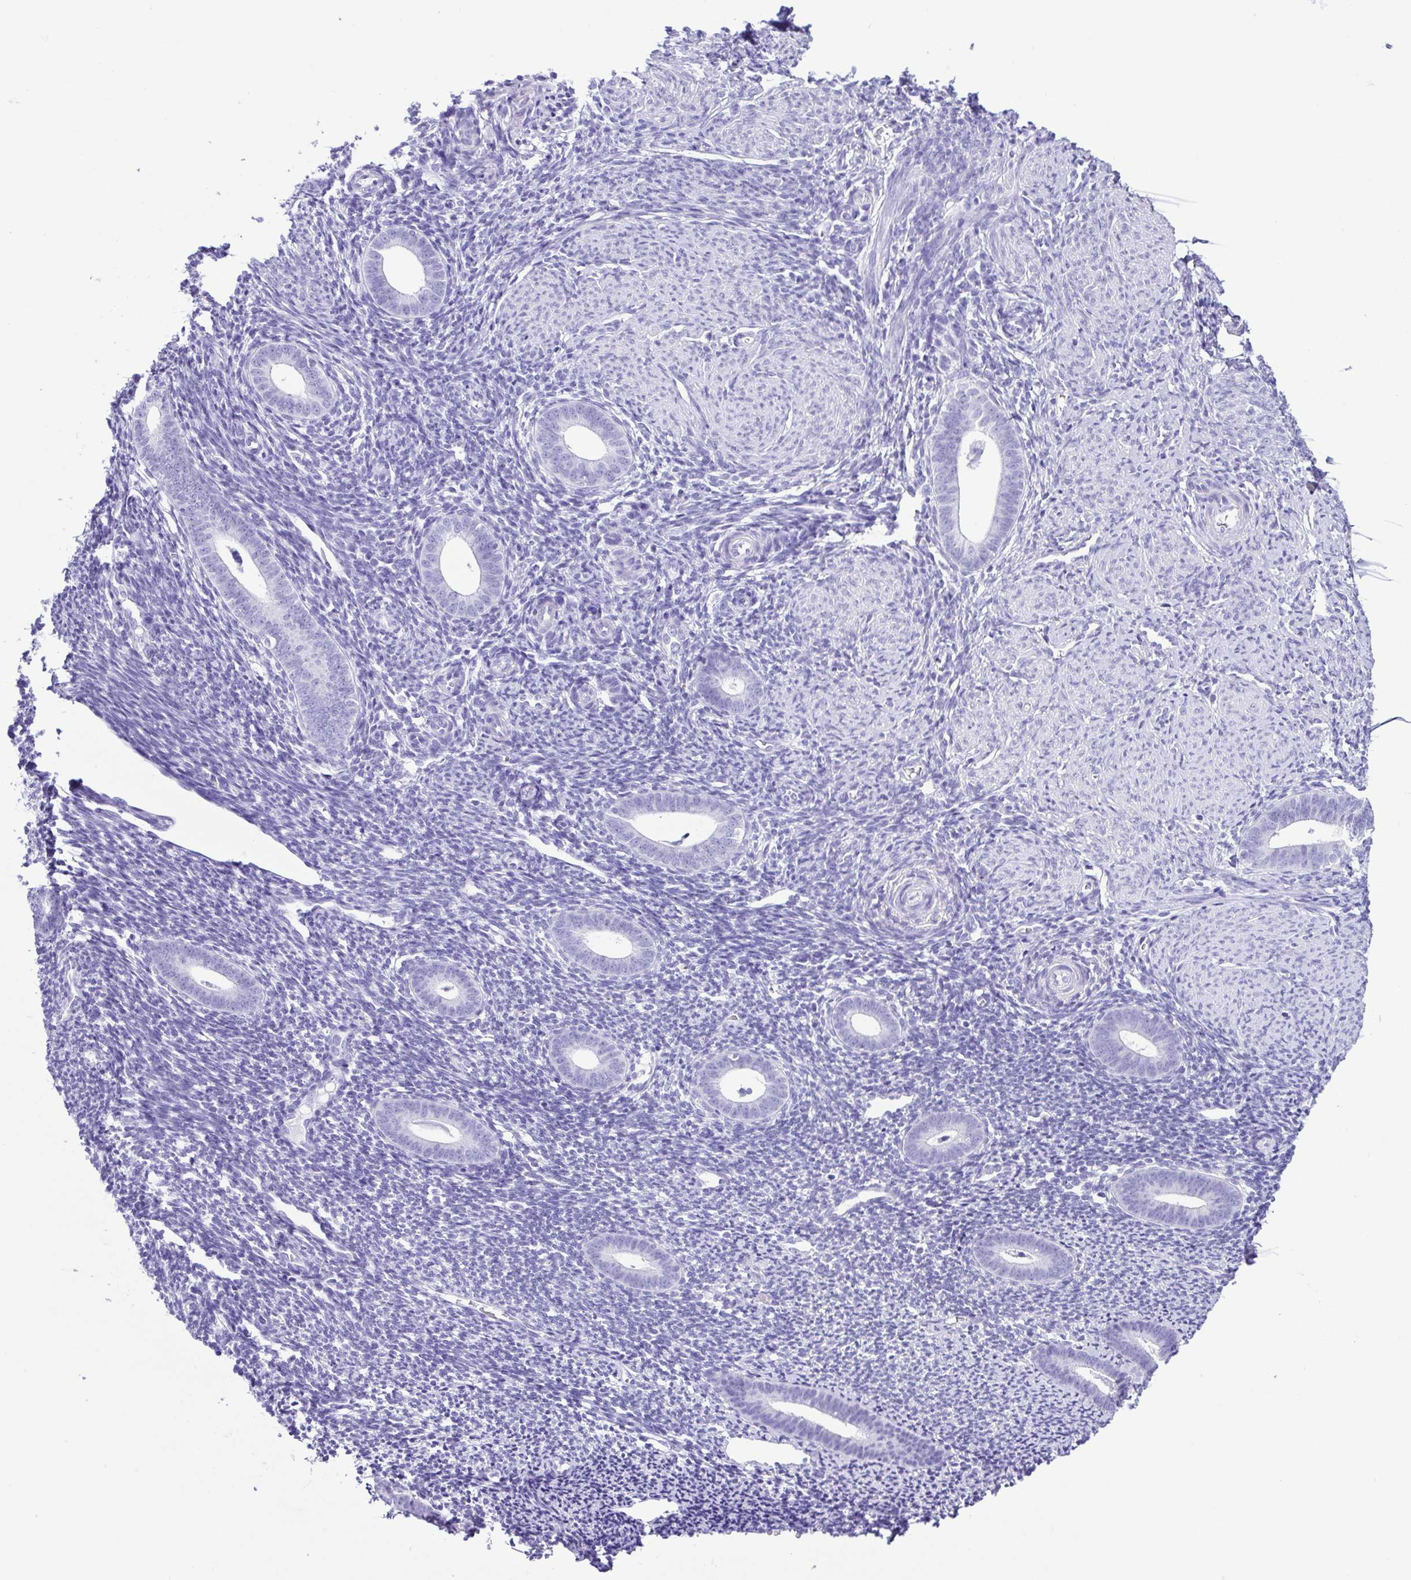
{"staining": {"intensity": "negative", "quantity": "none", "location": "none"}, "tissue": "endometrium", "cell_type": "Cells in endometrial stroma", "image_type": "normal", "snomed": [{"axis": "morphology", "description": "Normal tissue, NOS"}, {"axis": "topography", "description": "Endometrium"}], "caption": "This histopathology image is of benign endometrium stained with immunohistochemistry (IHC) to label a protein in brown with the nuclei are counter-stained blue. There is no expression in cells in endometrial stroma.", "gene": "OVGP1", "patient": {"sex": "female", "age": 39}}